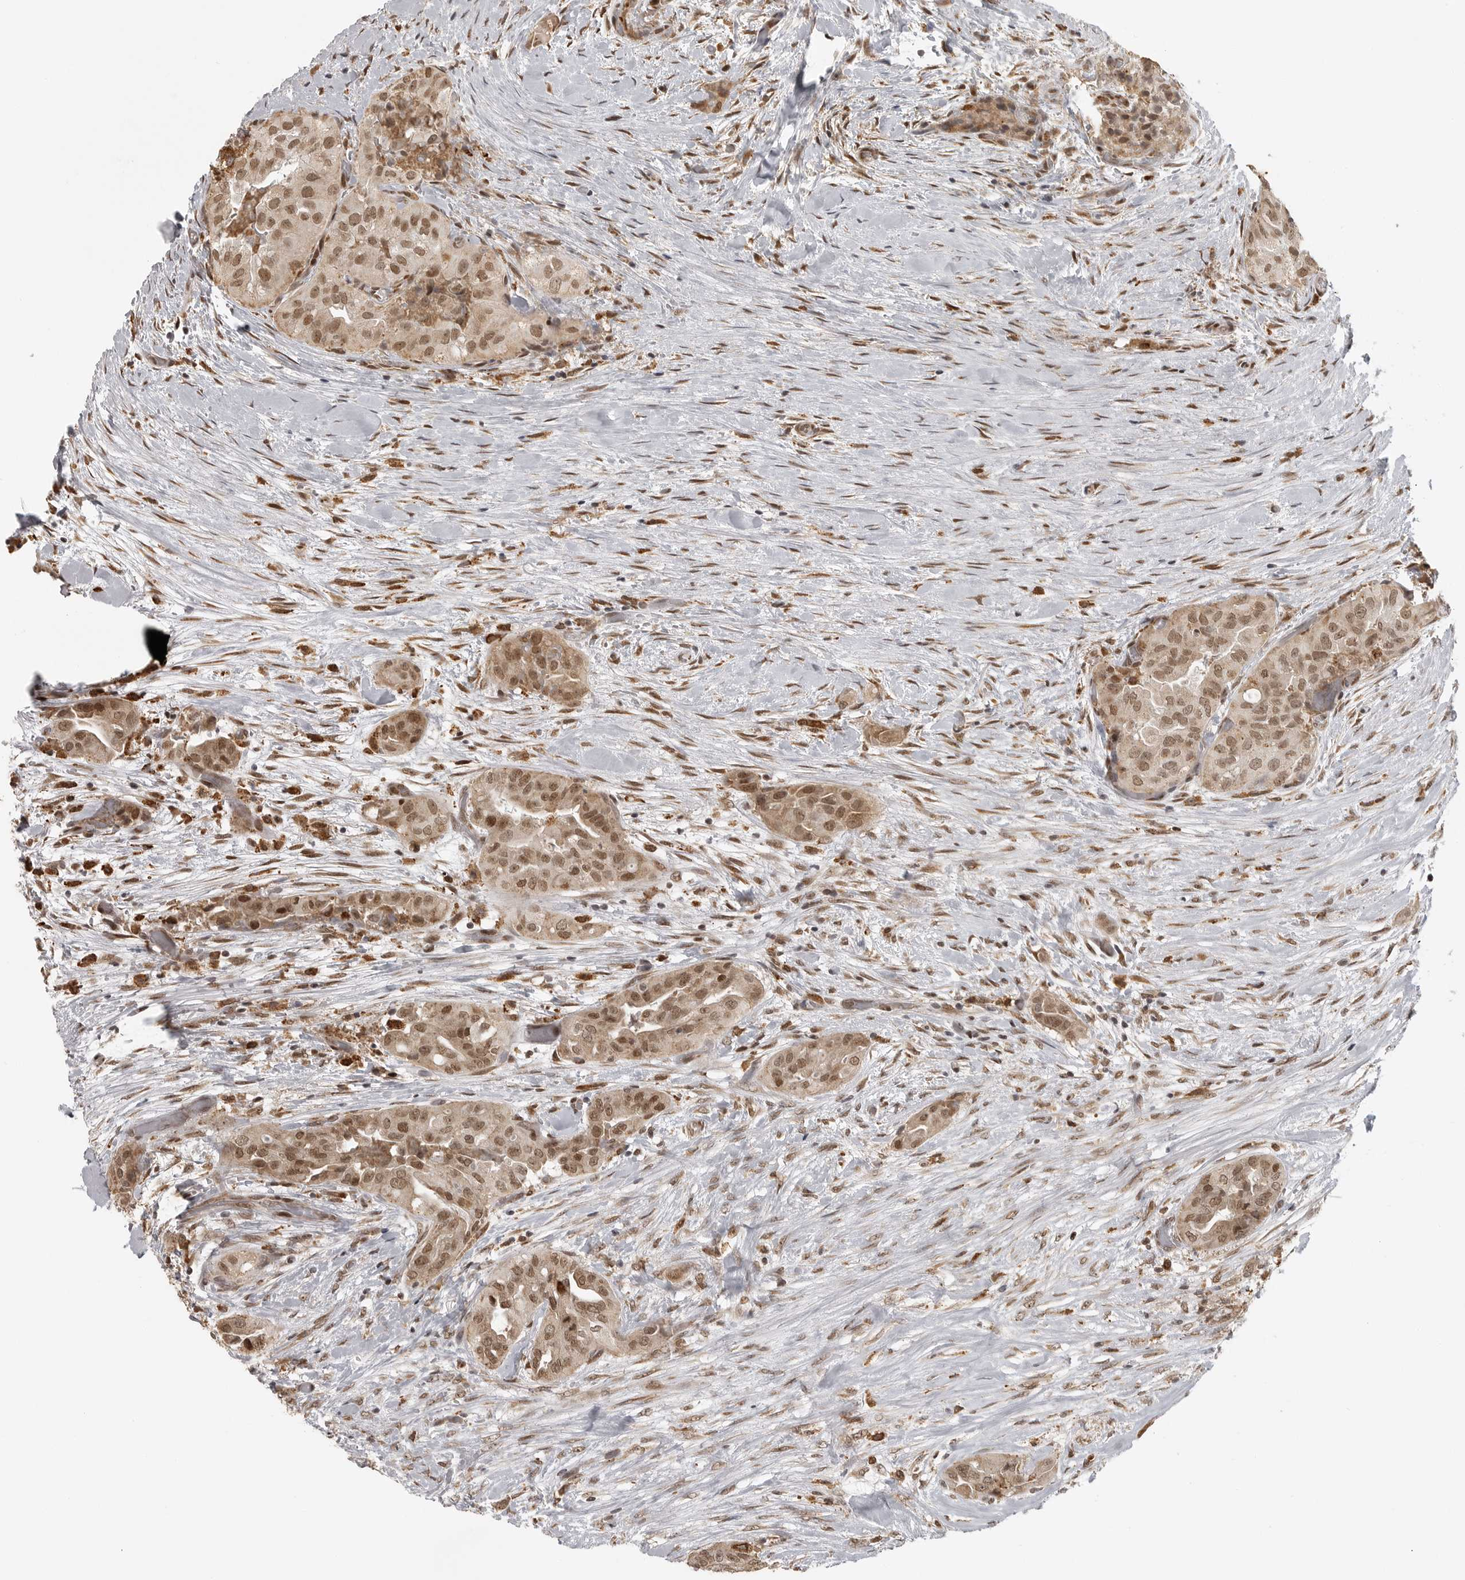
{"staining": {"intensity": "moderate", "quantity": ">75%", "location": "nuclear"}, "tissue": "thyroid cancer", "cell_type": "Tumor cells", "image_type": "cancer", "snomed": [{"axis": "morphology", "description": "Papillary adenocarcinoma, NOS"}, {"axis": "topography", "description": "Thyroid gland"}], "caption": "This micrograph shows immunohistochemistry (IHC) staining of thyroid cancer (papillary adenocarcinoma), with medium moderate nuclear staining in approximately >75% of tumor cells.", "gene": "ISG20L2", "patient": {"sex": "female", "age": 59}}